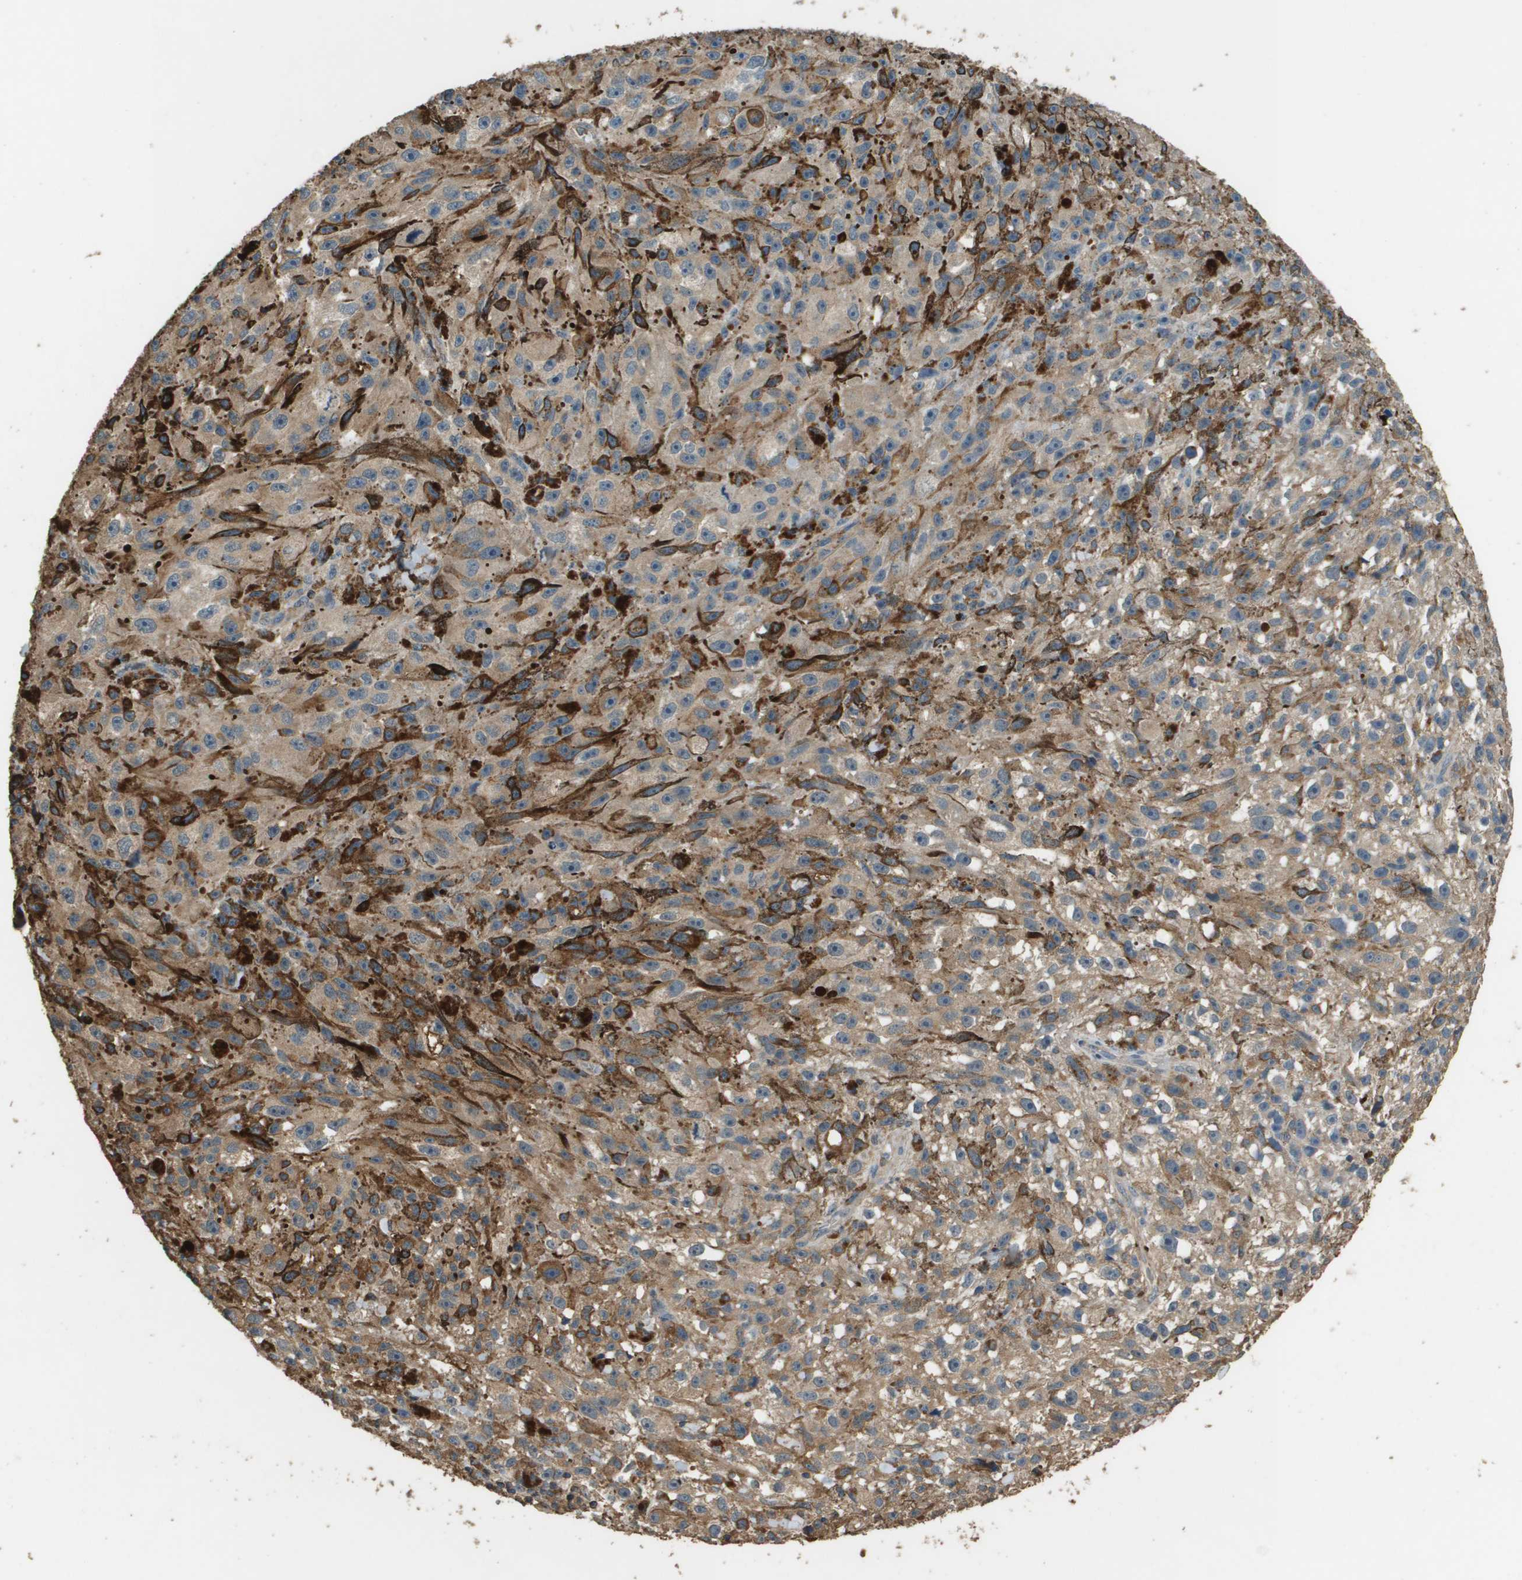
{"staining": {"intensity": "moderate", "quantity": ">75%", "location": "cytoplasmic/membranous"}, "tissue": "melanoma", "cell_type": "Tumor cells", "image_type": "cancer", "snomed": [{"axis": "morphology", "description": "Malignant melanoma, NOS"}, {"axis": "topography", "description": "Skin"}], "caption": "Malignant melanoma tissue demonstrates moderate cytoplasmic/membranous expression in about >75% of tumor cells", "gene": "MS4A7", "patient": {"sex": "female", "age": 104}}